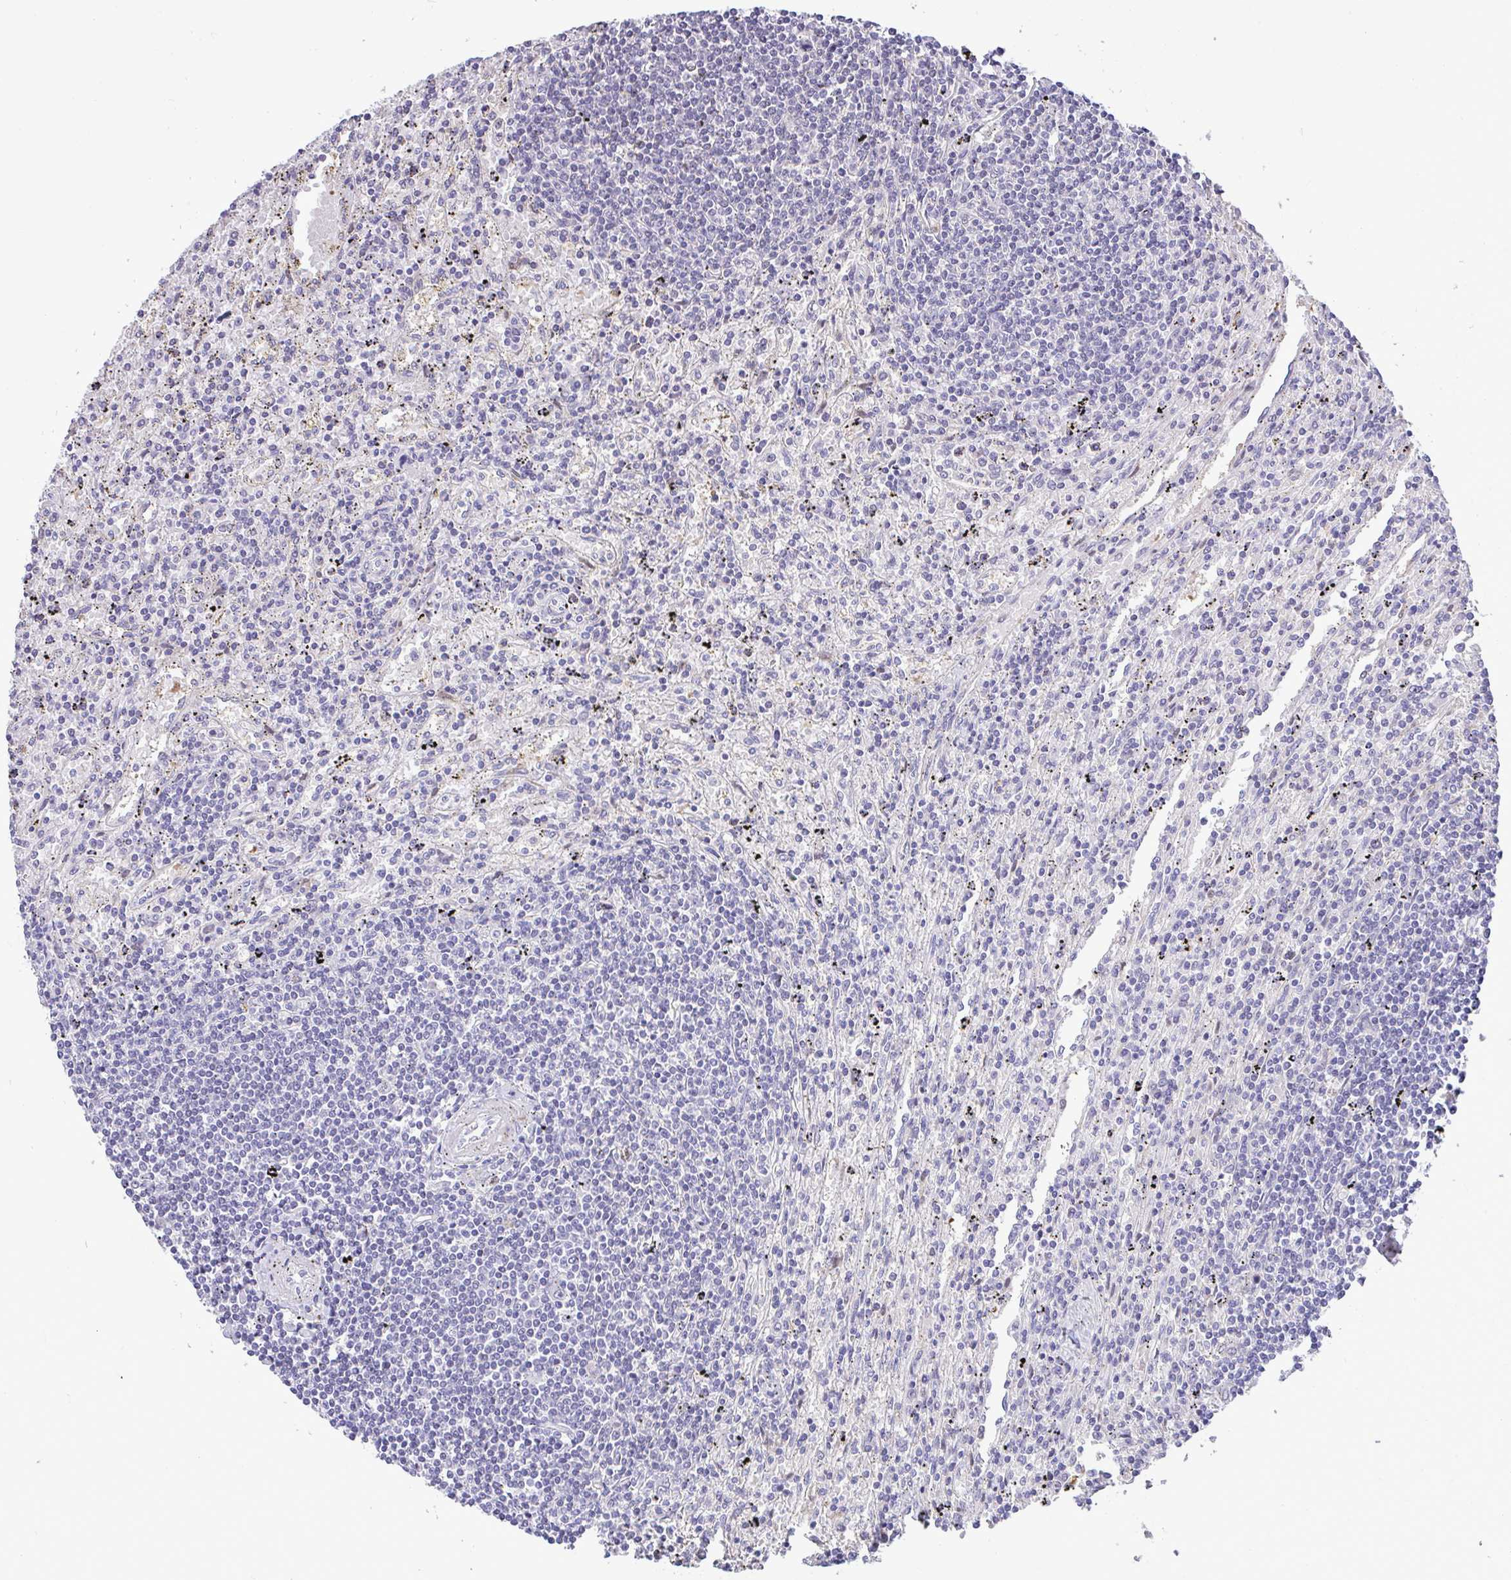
{"staining": {"intensity": "negative", "quantity": "none", "location": "none"}, "tissue": "lymphoma", "cell_type": "Tumor cells", "image_type": "cancer", "snomed": [{"axis": "morphology", "description": "Malignant lymphoma, non-Hodgkin's type, Low grade"}, {"axis": "topography", "description": "Spleen"}], "caption": "This is an immunohistochemistry histopathology image of lymphoma. There is no staining in tumor cells.", "gene": "ZNF485", "patient": {"sex": "male", "age": 76}}